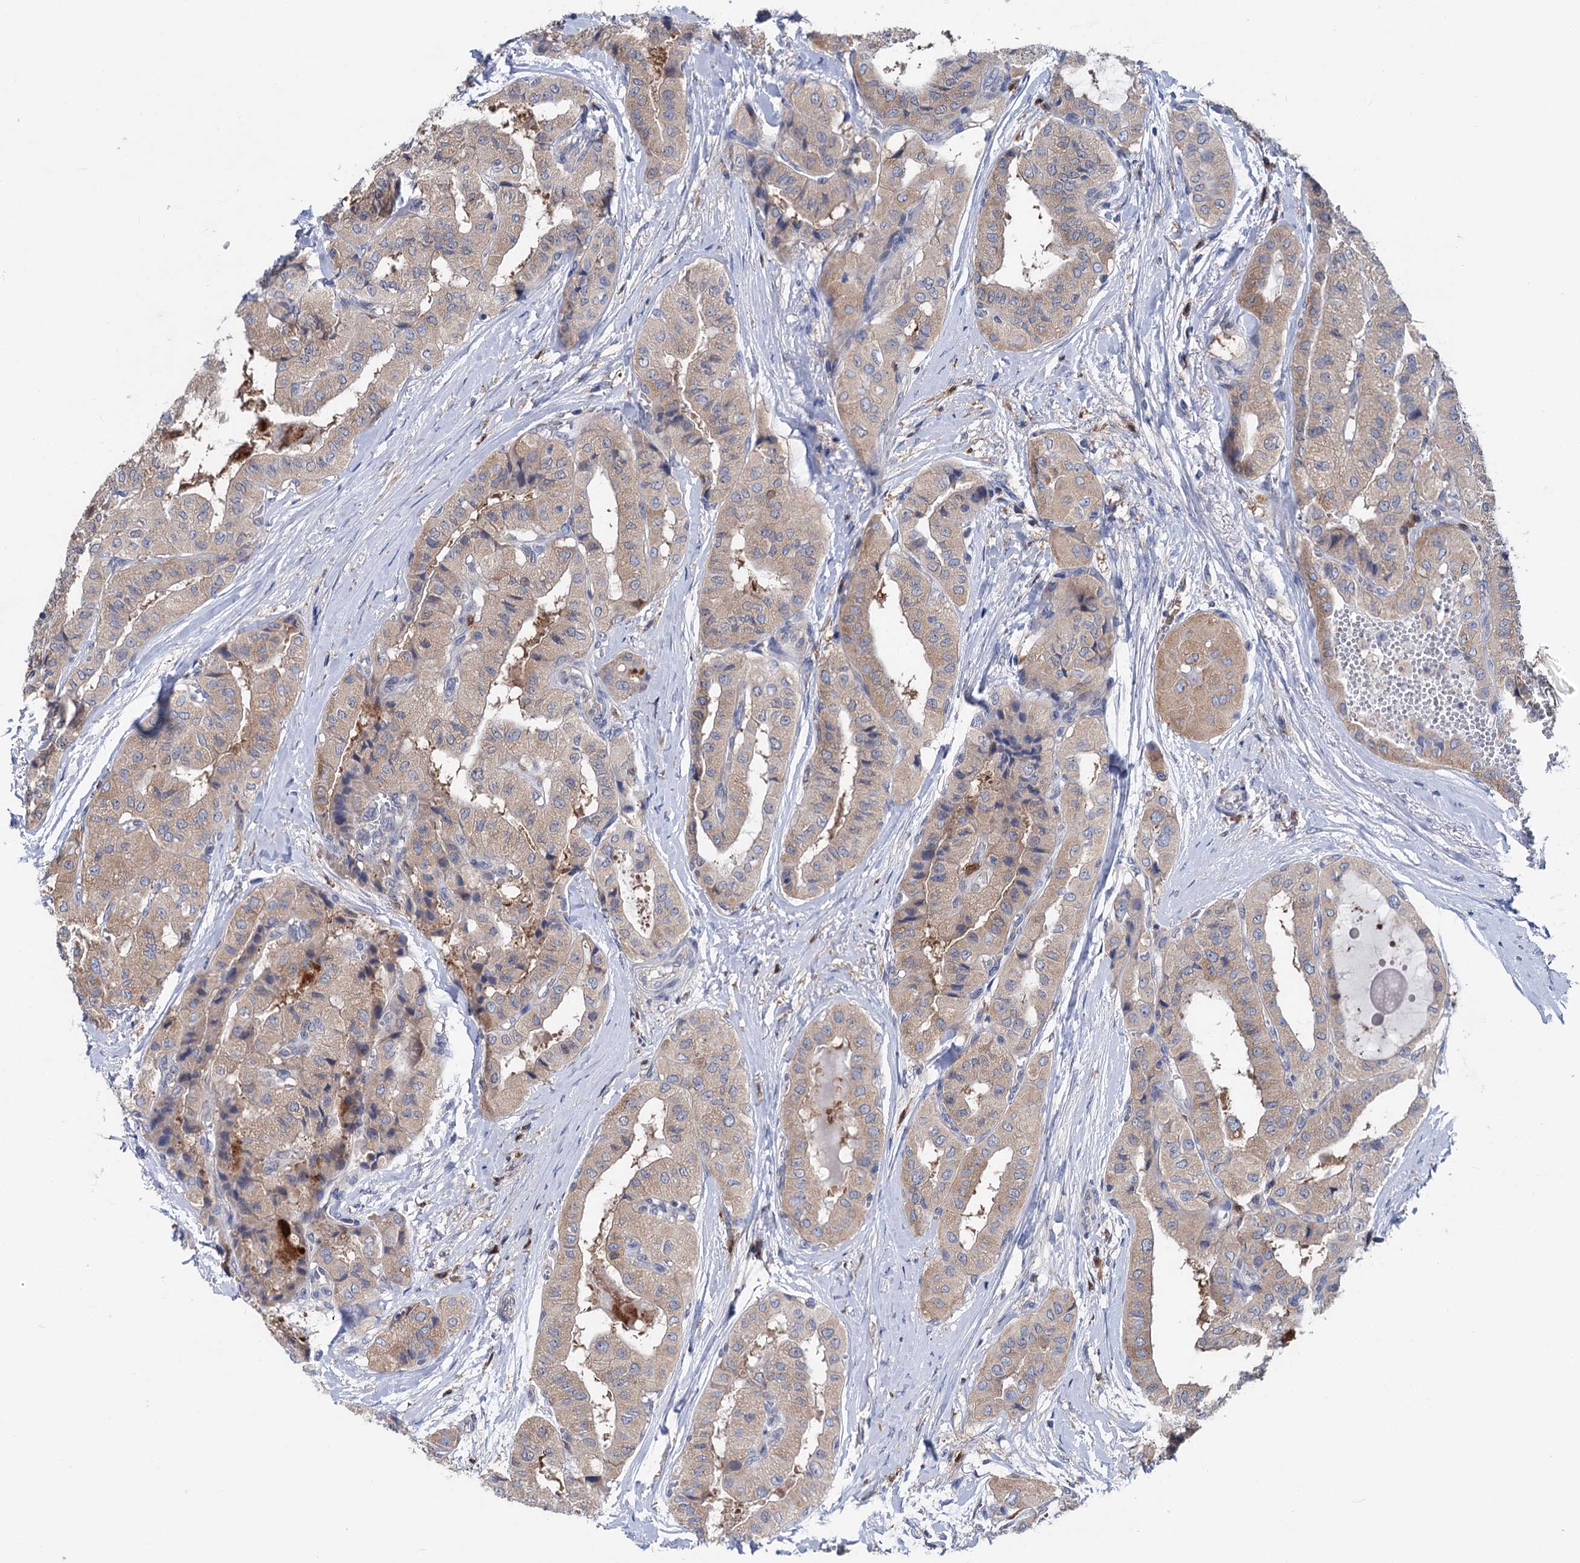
{"staining": {"intensity": "weak", "quantity": ">75%", "location": "cytoplasmic/membranous"}, "tissue": "thyroid cancer", "cell_type": "Tumor cells", "image_type": "cancer", "snomed": [{"axis": "morphology", "description": "Papillary adenocarcinoma, NOS"}, {"axis": "topography", "description": "Thyroid gland"}], "caption": "The histopathology image exhibits staining of thyroid papillary adenocarcinoma, revealing weak cytoplasmic/membranous protein expression (brown color) within tumor cells.", "gene": "ZNRD2", "patient": {"sex": "female", "age": 59}}